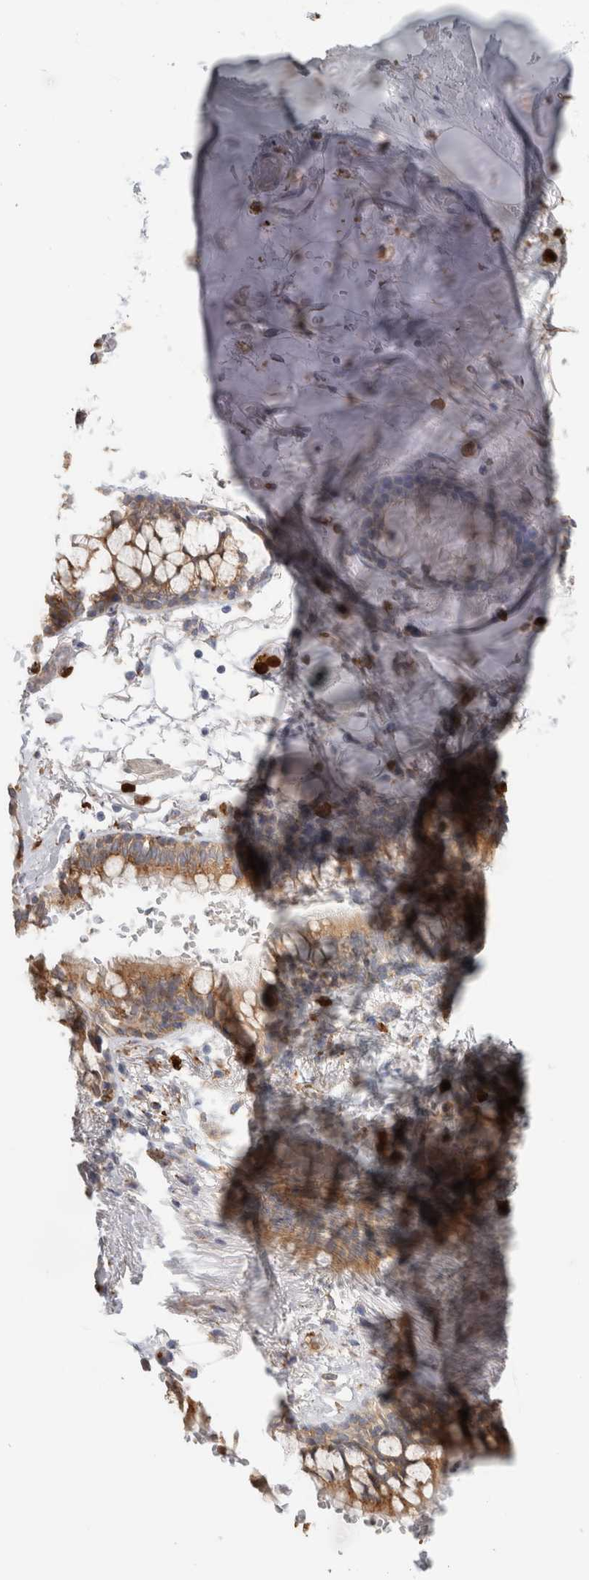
{"staining": {"intensity": "moderate", "quantity": ">75%", "location": "cytoplasmic/membranous"}, "tissue": "adipose tissue", "cell_type": "Adipocytes", "image_type": "normal", "snomed": [{"axis": "morphology", "description": "Normal tissue, NOS"}, {"axis": "topography", "description": "Cartilage tissue"}, {"axis": "topography", "description": "Bronchus"}], "caption": "A high-resolution image shows IHC staining of normal adipose tissue, which displays moderate cytoplasmic/membranous expression in about >75% of adipocytes. (IHC, brightfield microscopy, high magnification).", "gene": "P4HA1", "patient": {"sex": "female", "age": 73}}